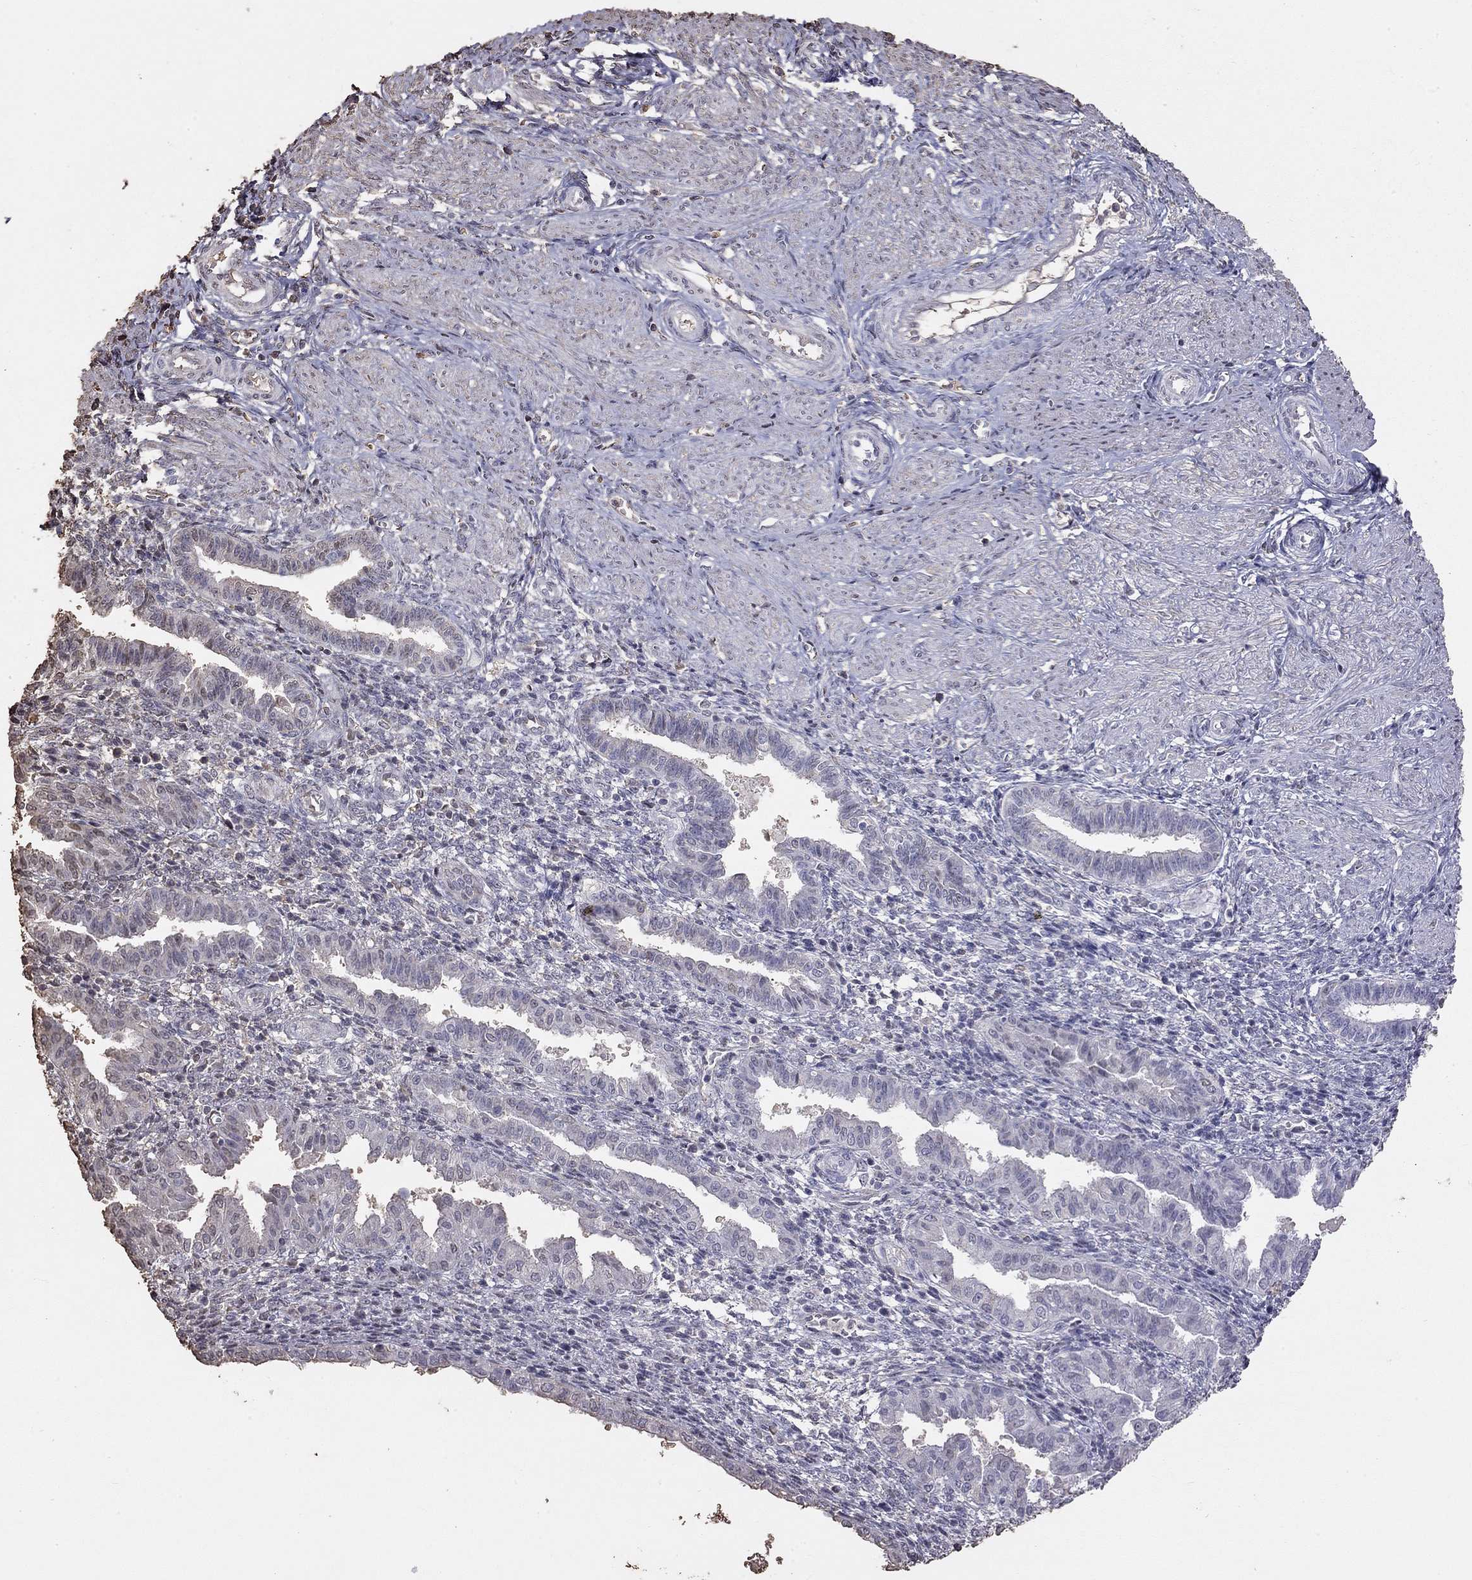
{"staining": {"intensity": "negative", "quantity": "none", "location": "none"}, "tissue": "endometrium", "cell_type": "Cells in endometrial stroma", "image_type": "normal", "snomed": [{"axis": "morphology", "description": "Normal tissue, NOS"}, {"axis": "topography", "description": "Endometrium"}], "caption": "An immunohistochemistry micrograph of unremarkable endometrium is shown. There is no staining in cells in endometrial stroma of endometrium.", "gene": "SUN3", "patient": {"sex": "female", "age": 37}}